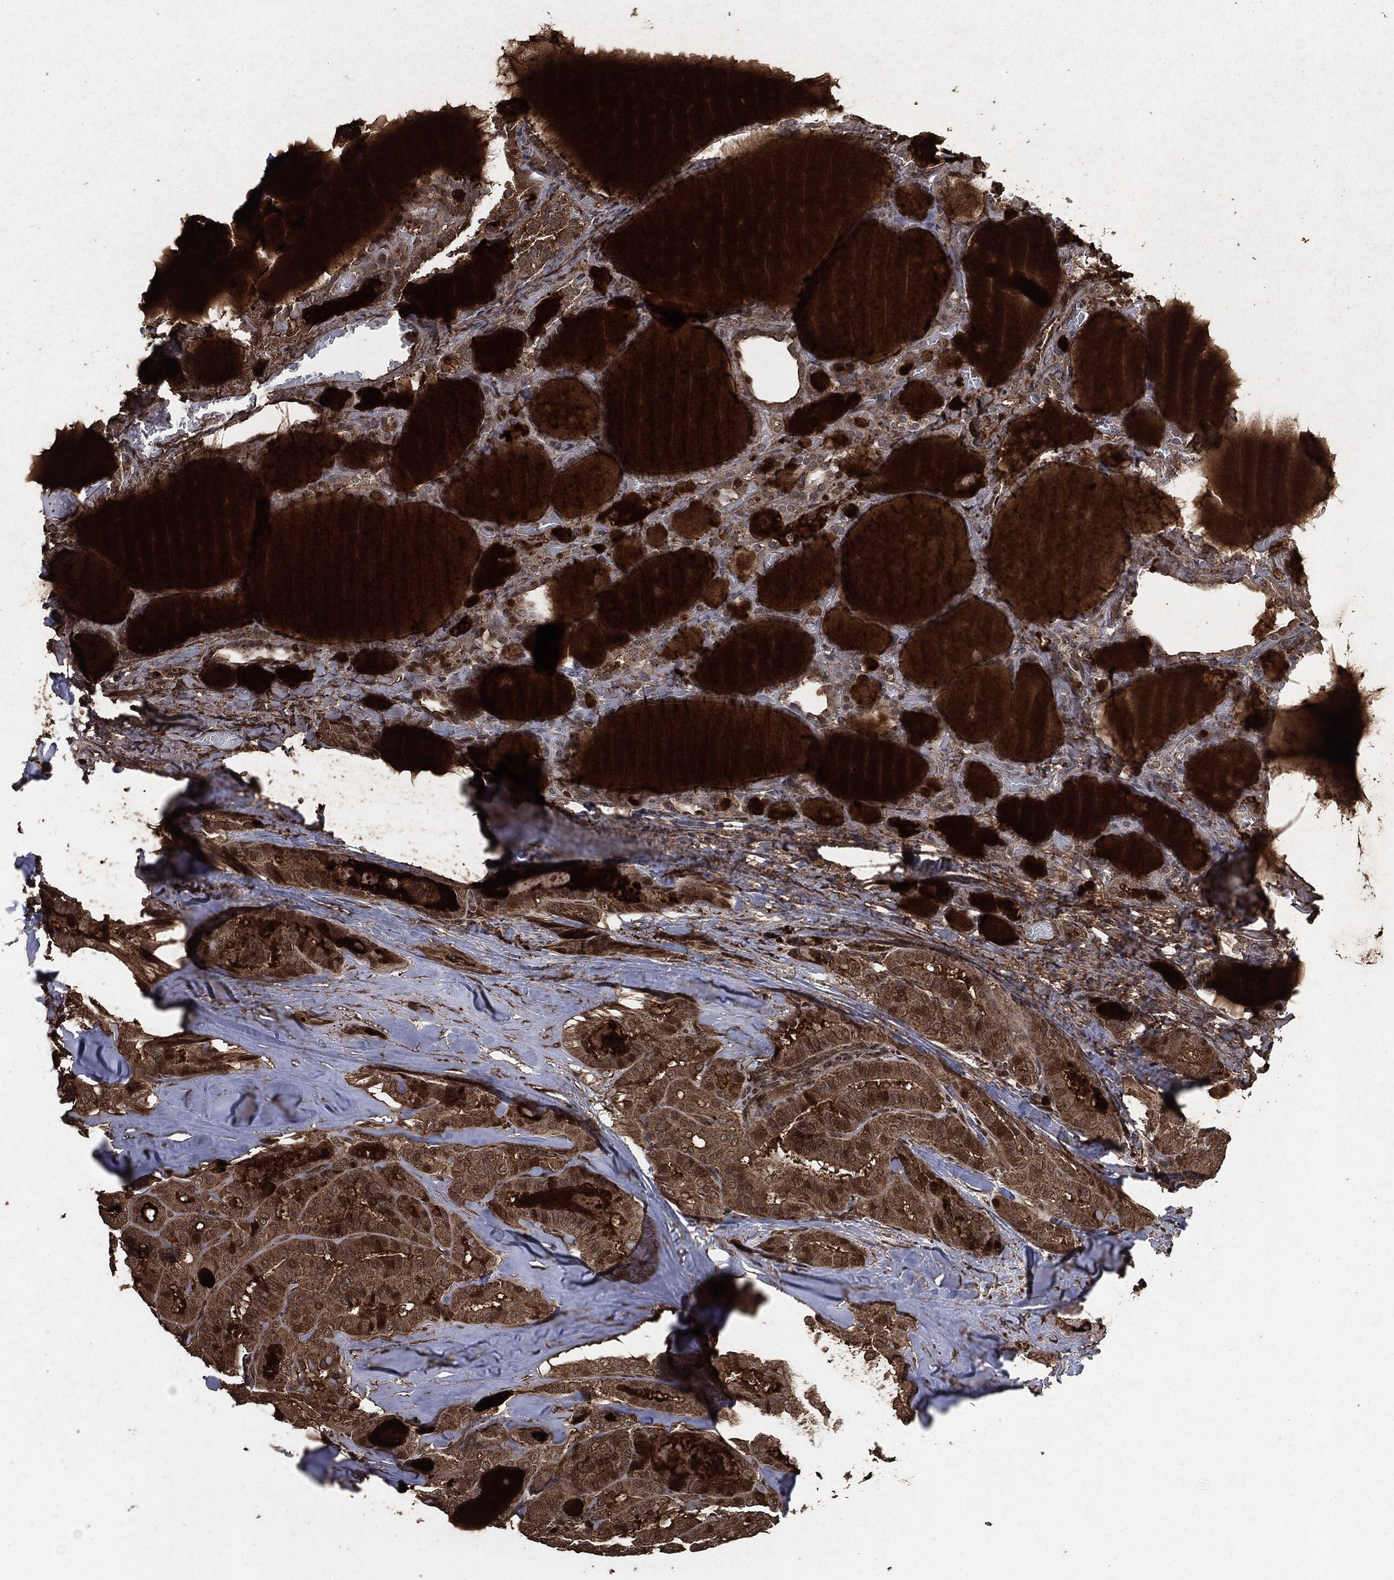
{"staining": {"intensity": "strong", "quantity": "25%-75%", "location": "cytoplasmic/membranous,nuclear"}, "tissue": "thyroid cancer", "cell_type": "Tumor cells", "image_type": "cancer", "snomed": [{"axis": "morphology", "description": "Papillary adenocarcinoma, NOS"}, {"axis": "topography", "description": "Thyroid gland"}], "caption": "This is an image of immunohistochemistry (IHC) staining of papillary adenocarcinoma (thyroid), which shows strong expression in the cytoplasmic/membranous and nuclear of tumor cells.", "gene": "EGFR", "patient": {"sex": "female", "age": 39}}